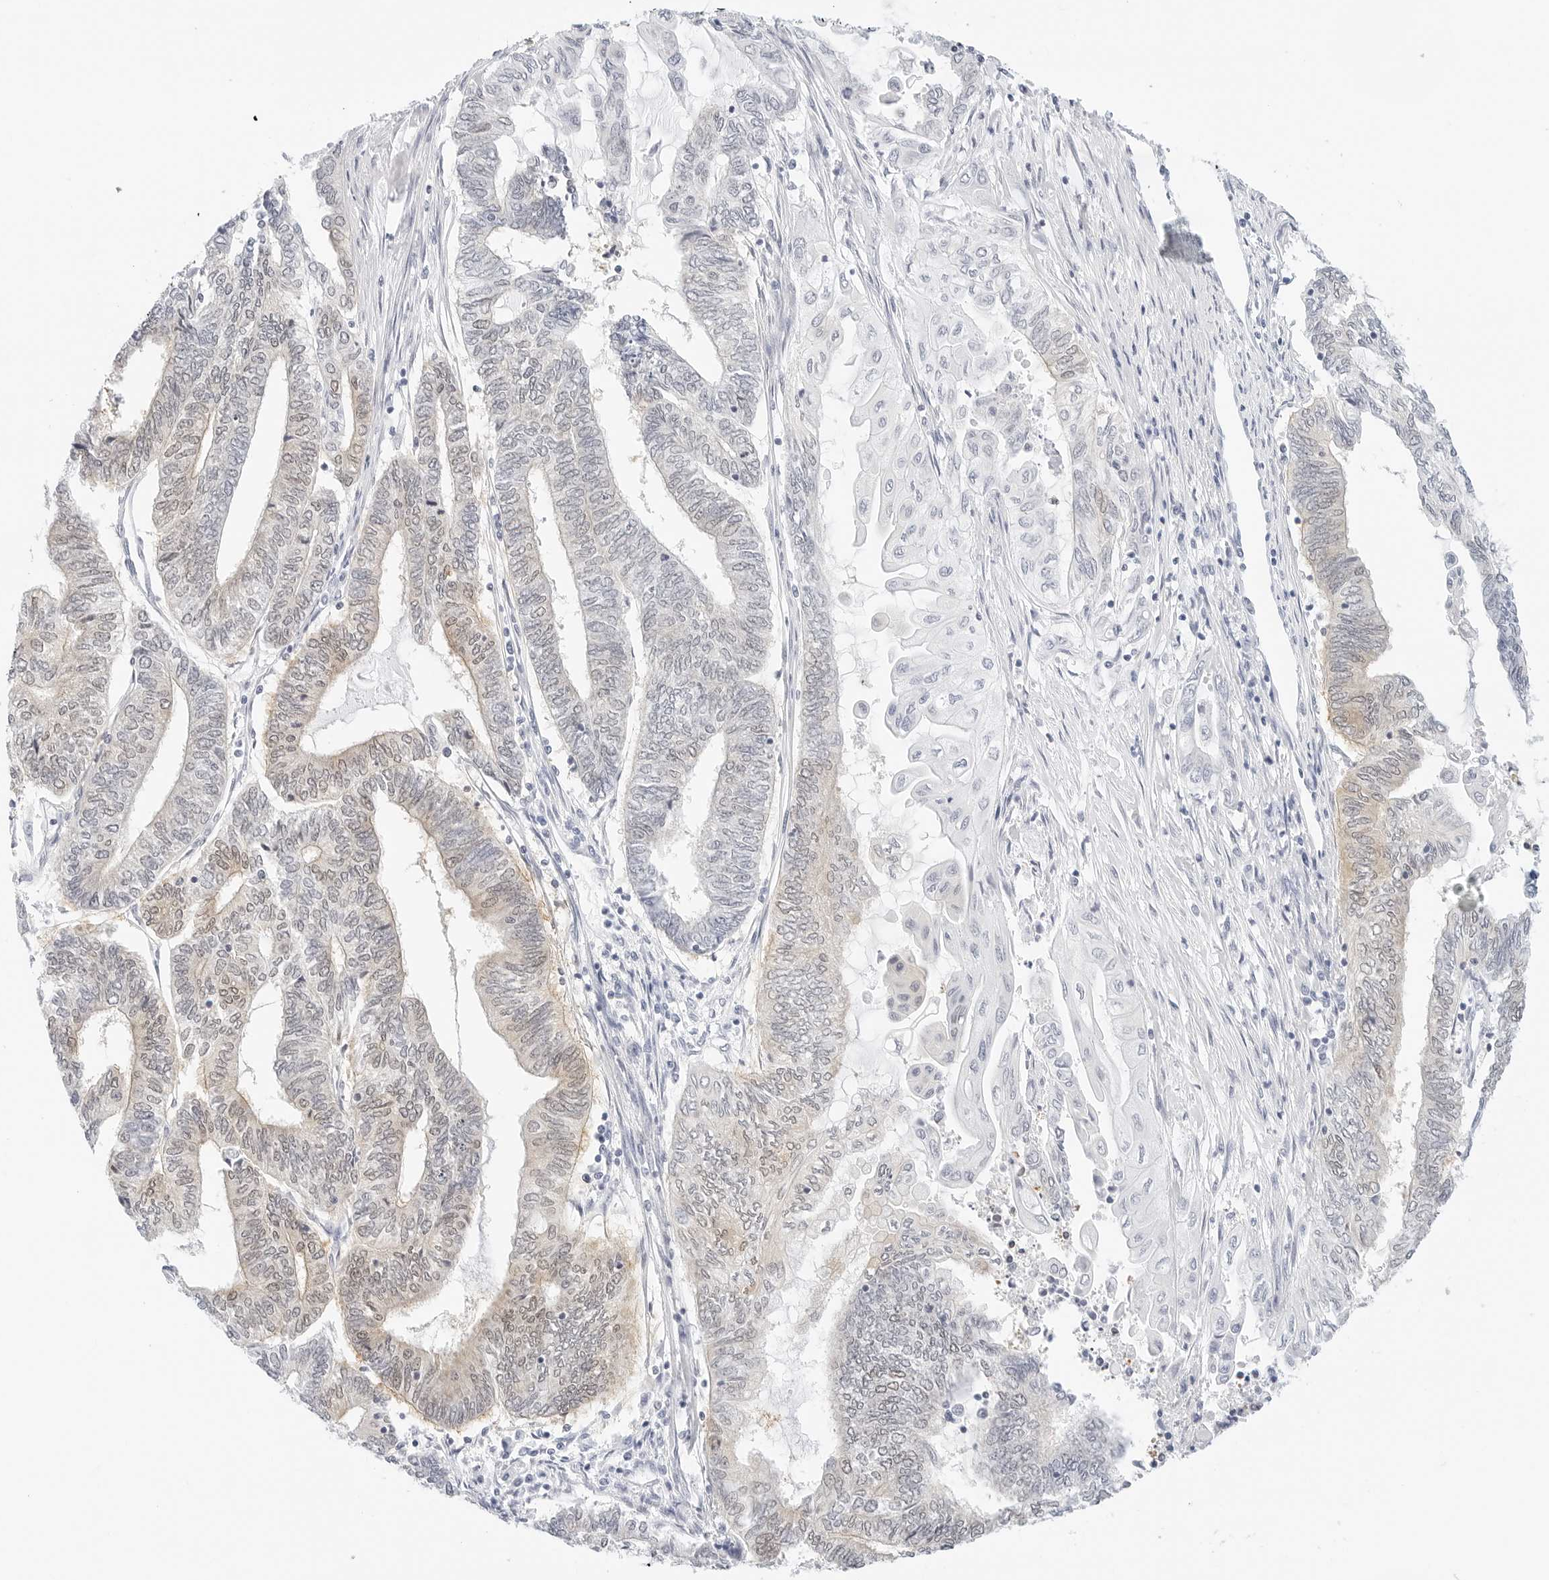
{"staining": {"intensity": "weak", "quantity": "<25%", "location": "cytoplasmic/membranous,nuclear"}, "tissue": "endometrial cancer", "cell_type": "Tumor cells", "image_type": "cancer", "snomed": [{"axis": "morphology", "description": "Adenocarcinoma, NOS"}, {"axis": "topography", "description": "Uterus"}, {"axis": "topography", "description": "Endometrium"}], "caption": "Immunohistochemistry (IHC) micrograph of endometrial cancer (adenocarcinoma) stained for a protein (brown), which exhibits no positivity in tumor cells.", "gene": "CD22", "patient": {"sex": "female", "age": 70}}